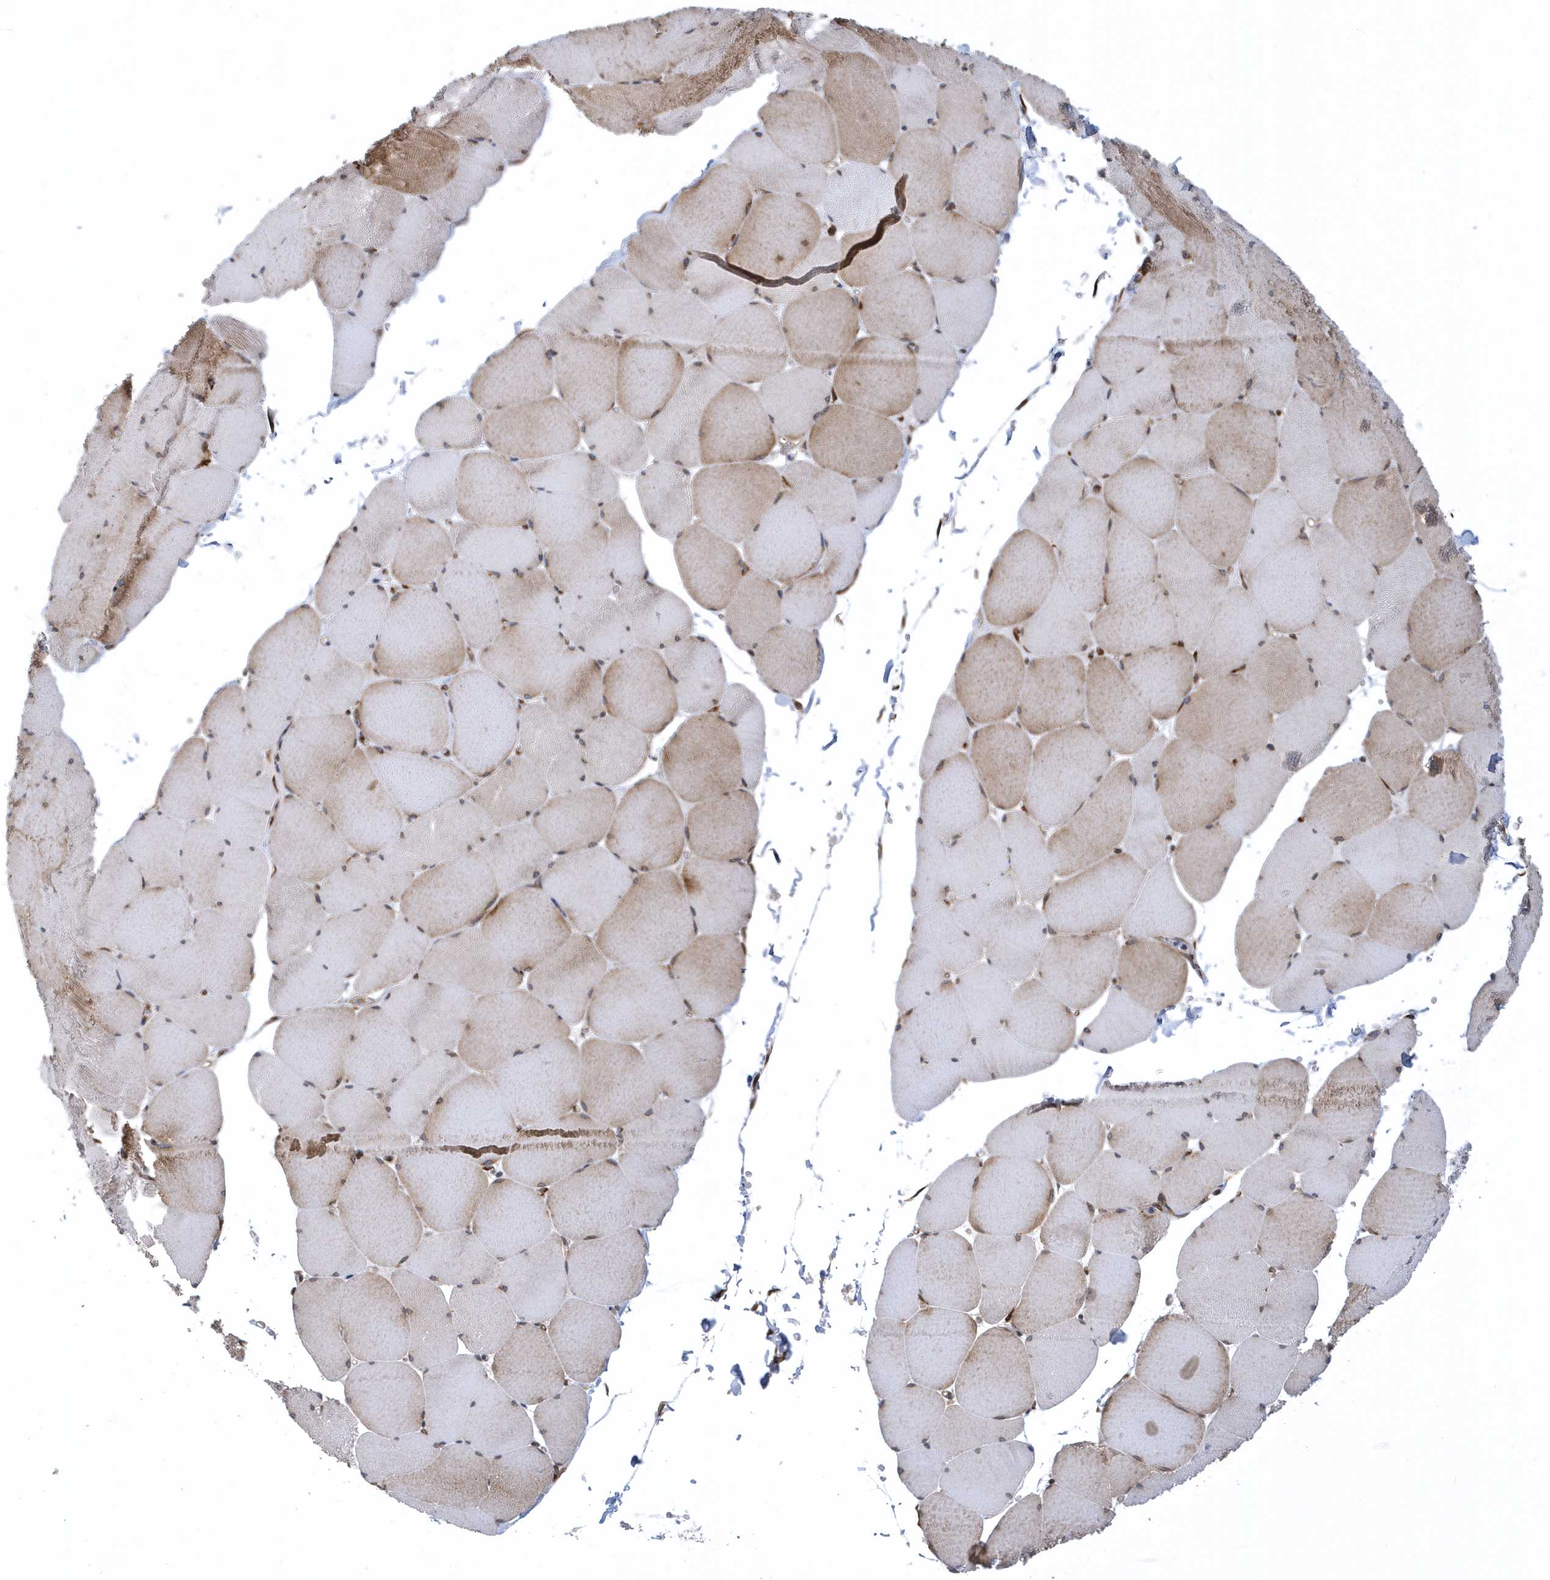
{"staining": {"intensity": "moderate", "quantity": "25%-75%", "location": "cytoplasmic/membranous"}, "tissue": "skeletal muscle", "cell_type": "Myocytes", "image_type": "normal", "snomed": [{"axis": "morphology", "description": "Normal tissue, NOS"}, {"axis": "topography", "description": "Skeletal muscle"}, {"axis": "topography", "description": "Head-Neck"}], "caption": "Protein staining of normal skeletal muscle displays moderate cytoplasmic/membranous staining in about 25%-75% of myocytes. The staining was performed using DAB (3,3'-diaminobenzidine), with brown indicating positive protein expression. Nuclei are stained blue with hematoxylin.", "gene": "PHF1", "patient": {"sex": "male", "age": 66}}